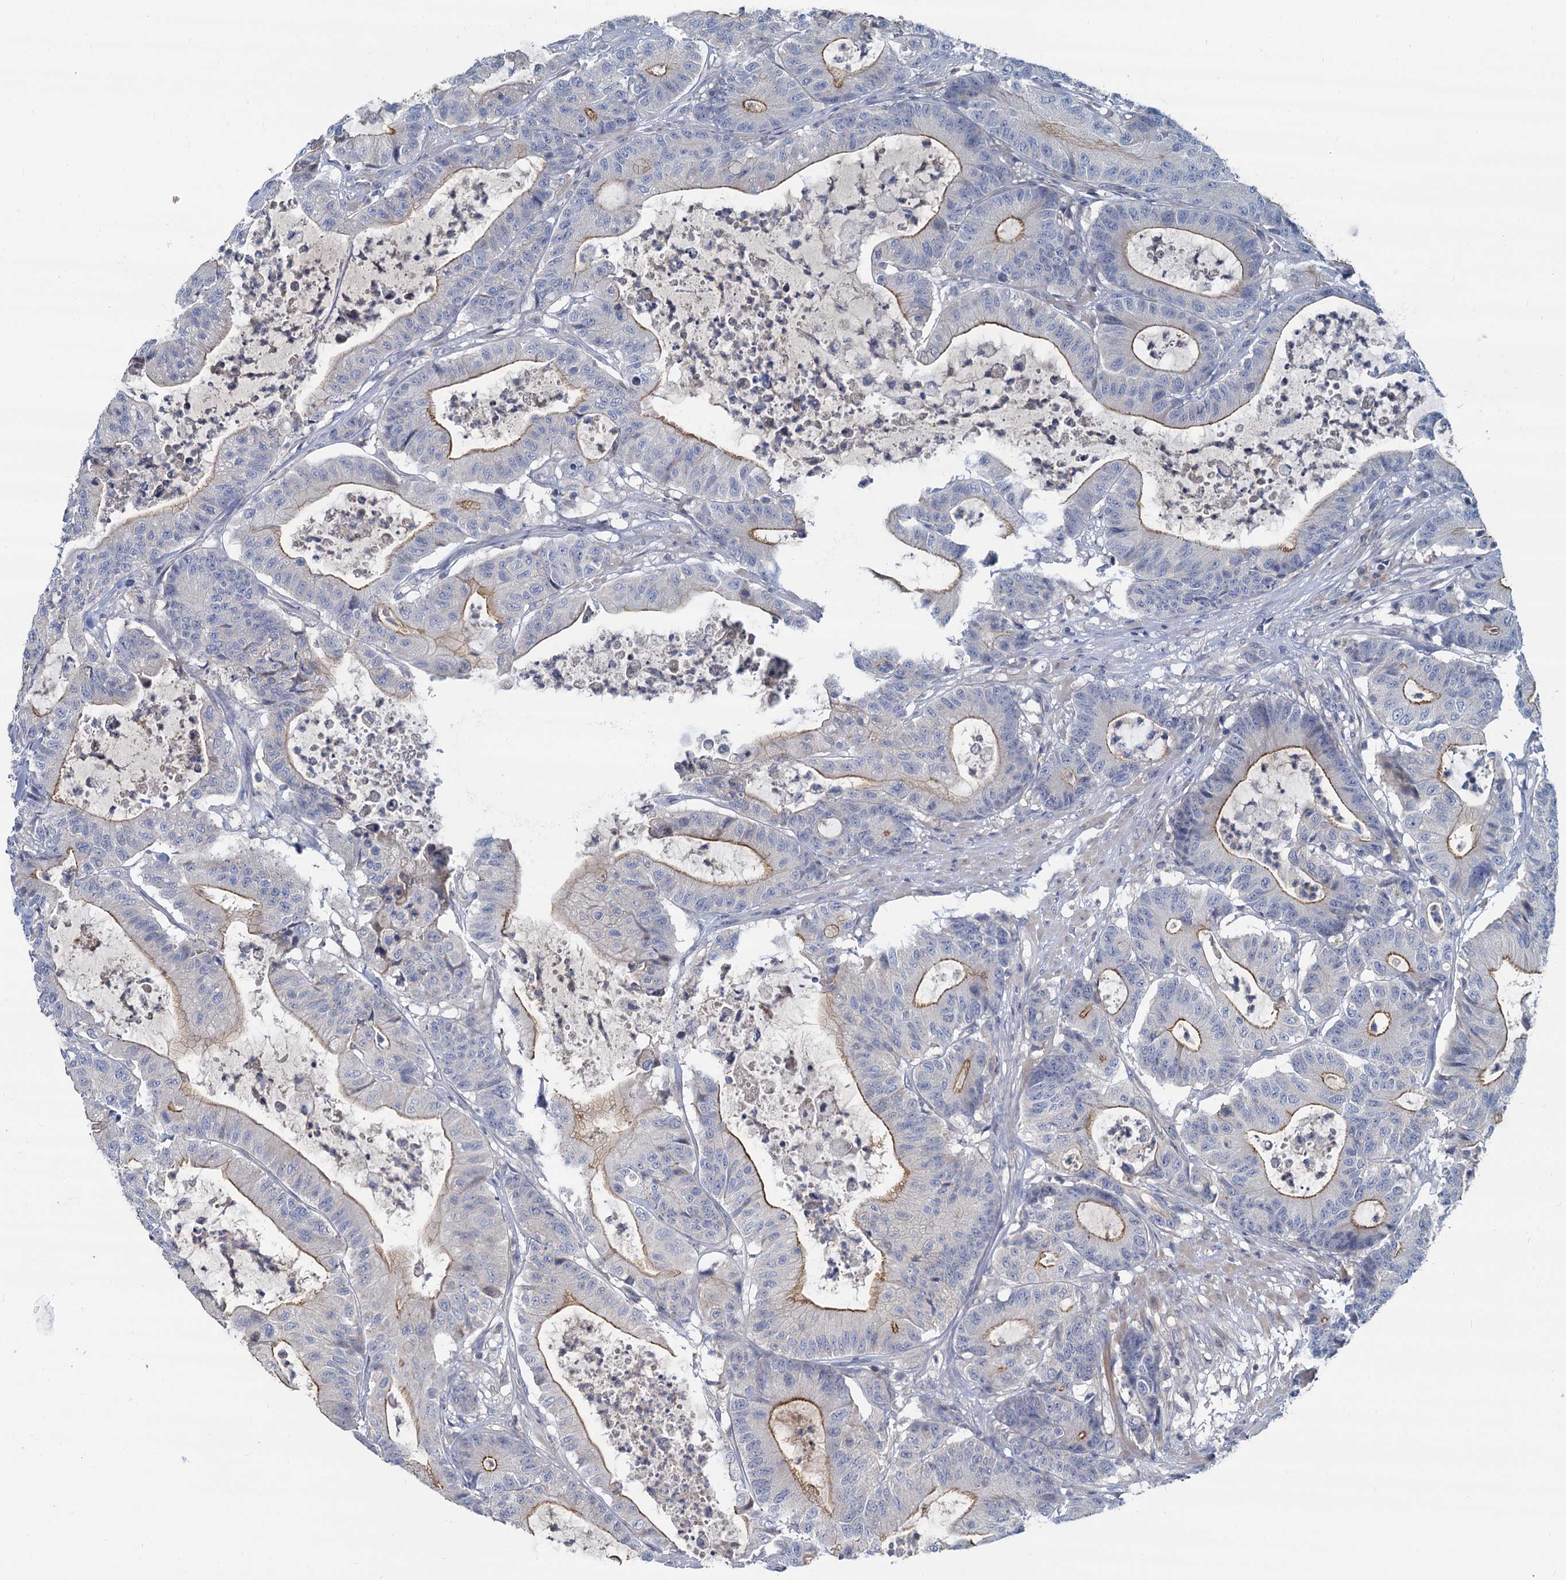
{"staining": {"intensity": "moderate", "quantity": "25%-75%", "location": "cytoplasmic/membranous"}, "tissue": "colorectal cancer", "cell_type": "Tumor cells", "image_type": "cancer", "snomed": [{"axis": "morphology", "description": "Adenocarcinoma, NOS"}, {"axis": "topography", "description": "Colon"}], "caption": "Immunohistochemical staining of human colorectal adenocarcinoma demonstrates medium levels of moderate cytoplasmic/membranous expression in about 25%-75% of tumor cells.", "gene": "ACSM3", "patient": {"sex": "female", "age": 84}}